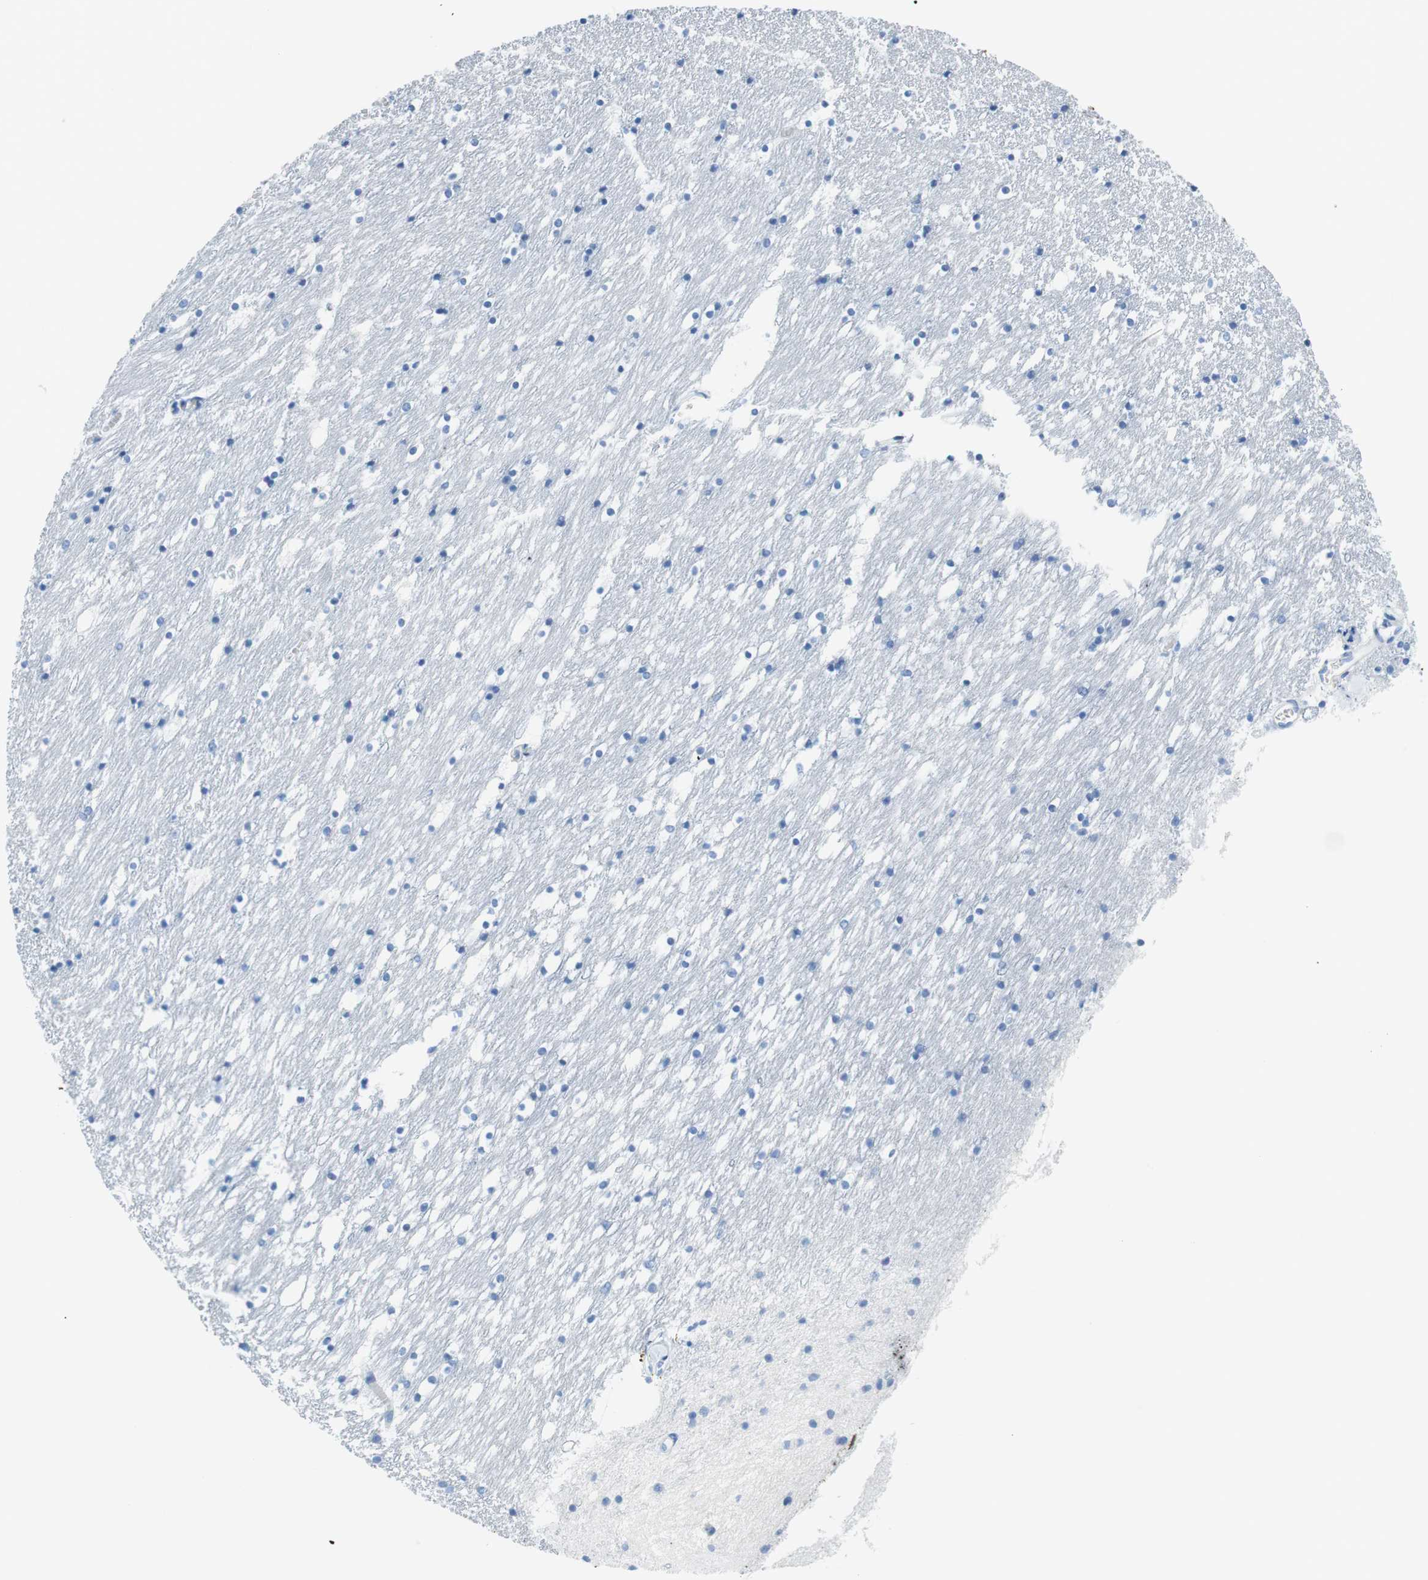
{"staining": {"intensity": "negative", "quantity": "none", "location": "none"}, "tissue": "caudate", "cell_type": "Glial cells", "image_type": "normal", "snomed": [{"axis": "morphology", "description": "Normal tissue, NOS"}, {"axis": "topography", "description": "Lateral ventricle wall"}], "caption": "The histopathology image displays no staining of glial cells in normal caudate. (DAB (3,3'-diaminobenzidine) IHC visualized using brightfield microscopy, high magnification).", "gene": "MYH1", "patient": {"sex": "male", "age": 45}}